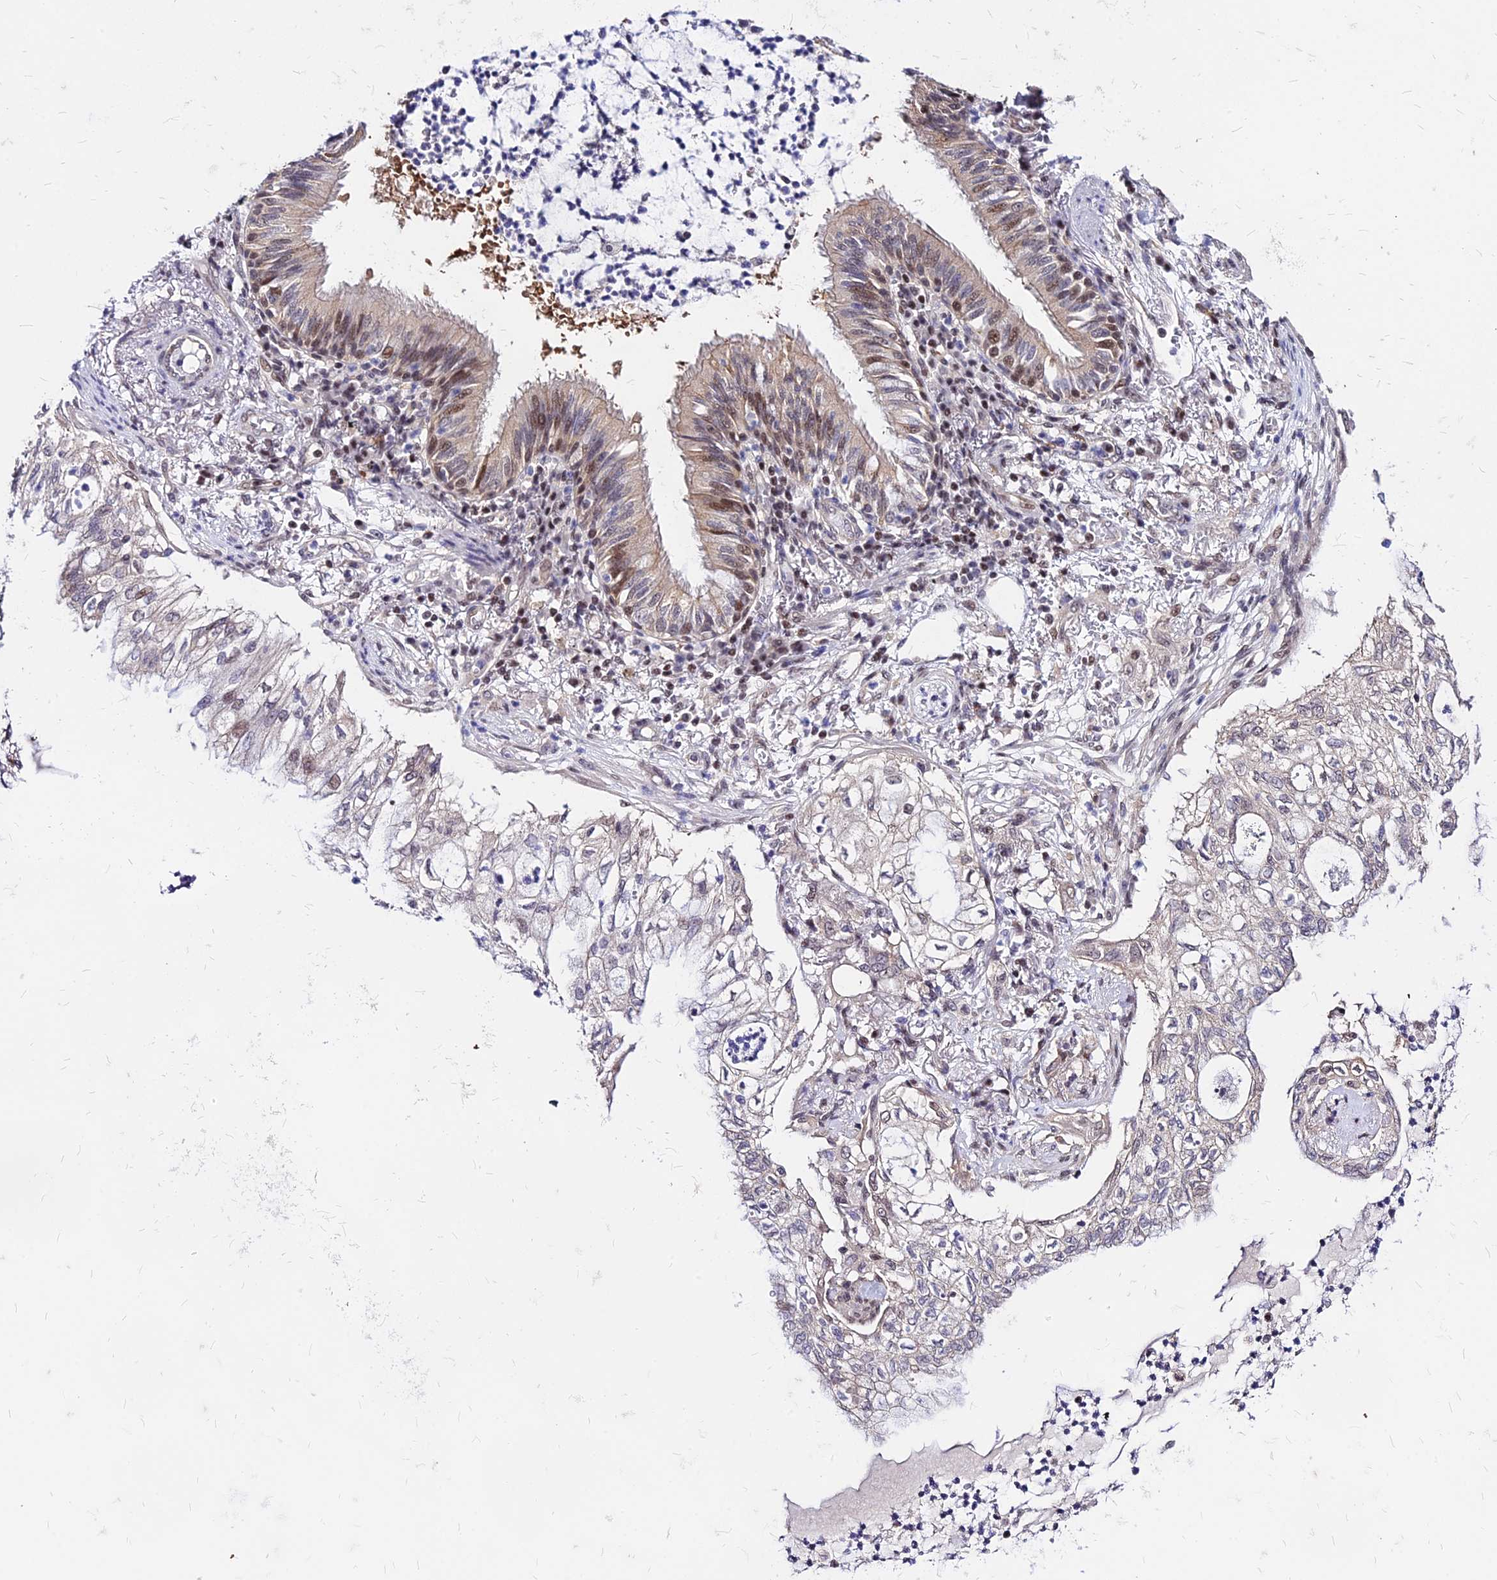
{"staining": {"intensity": "weak", "quantity": "<25%", "location": "cytoplasmic/membranous,nuclear"}, "tissue": "lung cancer", "cell_type": "Tumor cells", "image_type": "cancer", "snomed": [{"axis": "morphology", "description": "Adenocarcinoma, NOS"}, {"axis": "topography", "description": "Lung"}], "caption": "IHC of lung cancer (adenocarcinoma) reveals no positivity in tumor cells. (Stains: DAB (3,3'-diaminobenzidine) immunohistochemistry with hematoxylin counter stain, Microscopy: brightfield microscopy at high magnification).", "gene": "DDX55", "patient": {"sex": "female", "age": 70}}